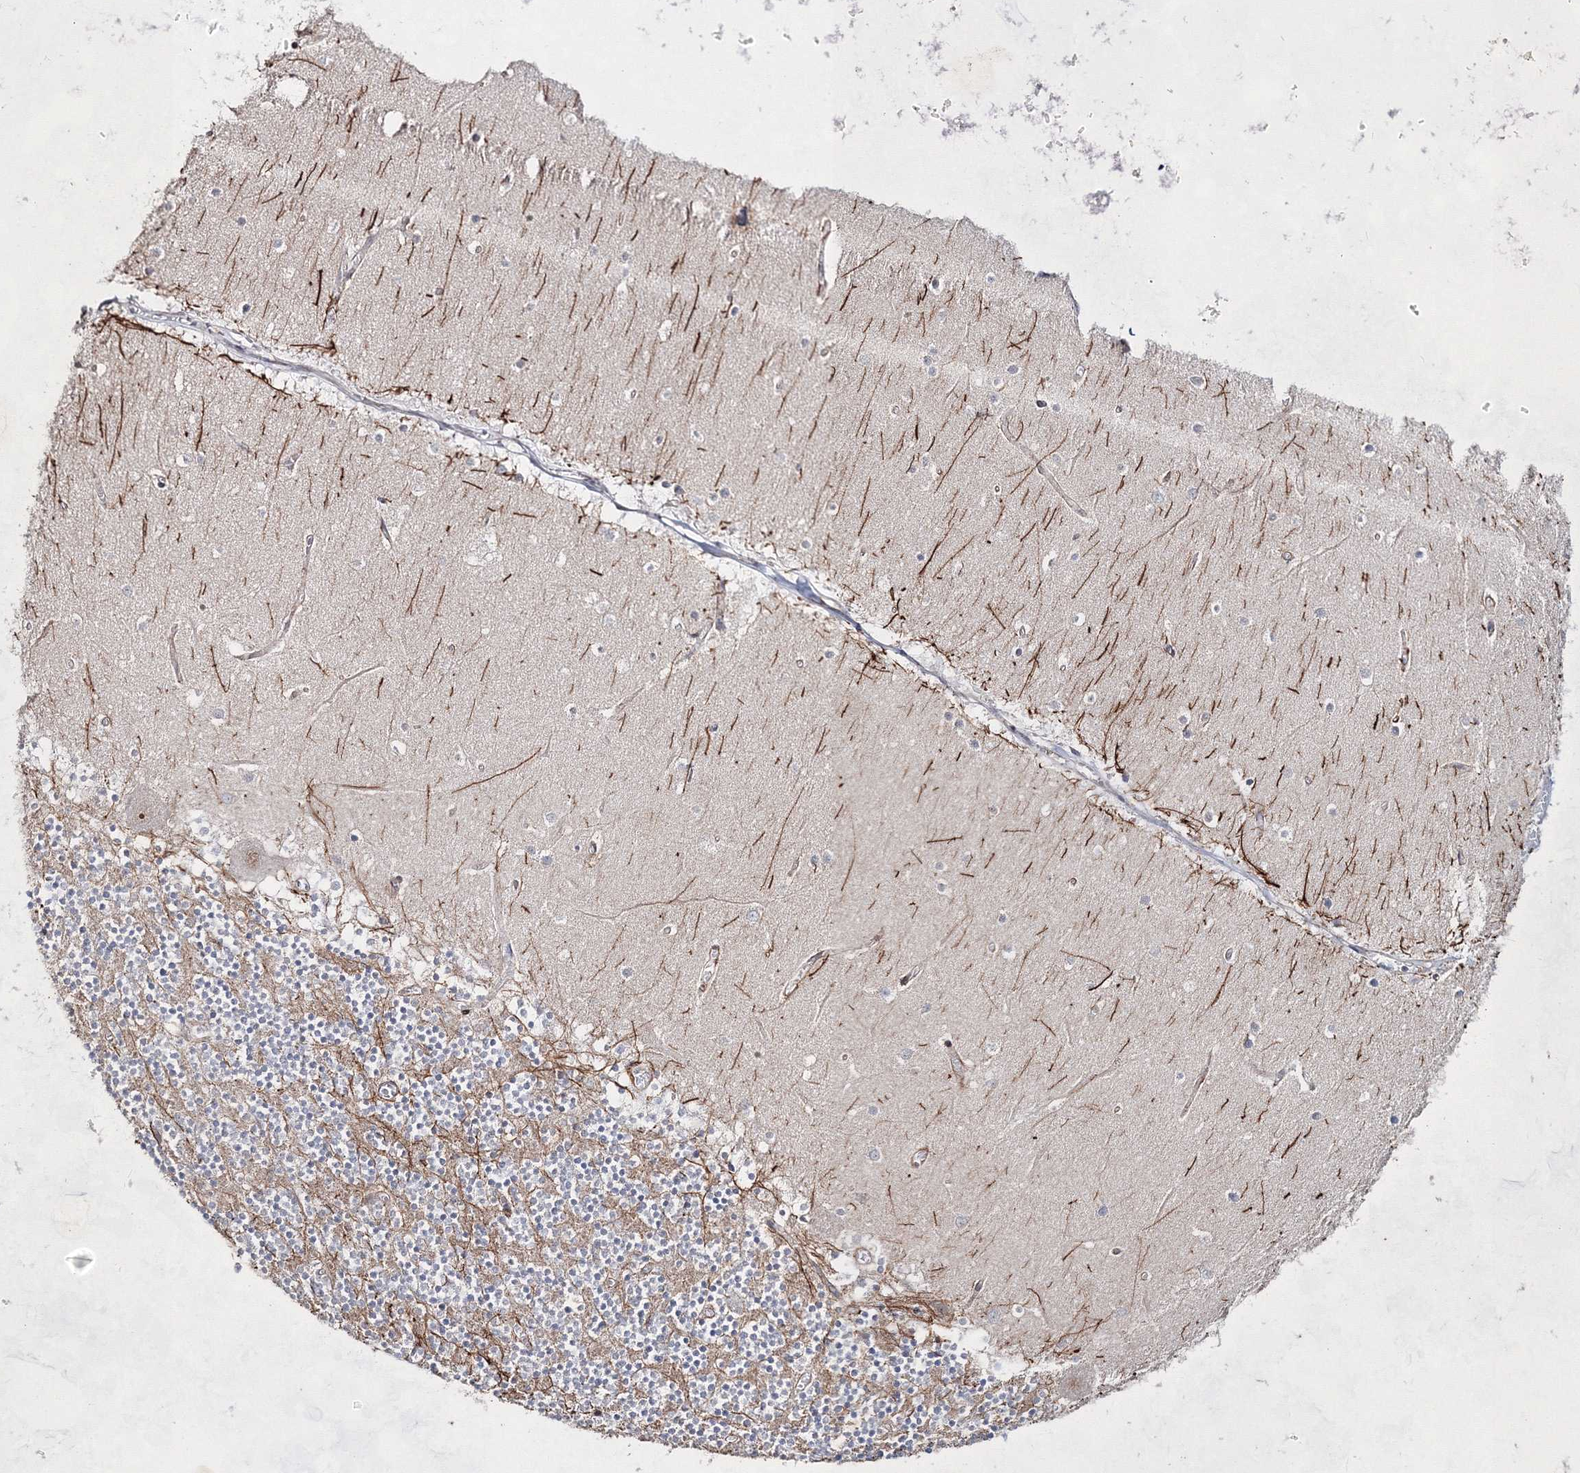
{"staining": {"intensity": "negative", "quantity": "none", "location": "none"}, "tissue": "cerebellum", "cell_type": "Cells in granular layer", "image_type": "normal", "snomed": [{"axis": "morphology", "description": "Normal tissue, NOS"}, {"axis": "topography", "description": "Cerebellum"}], "caption": "Human cerebellum stained for a protein using IHC shows no positivity in cells in granular layer.", "gene": "SNIP1", "patient": {"sex": "female", "age": 28}}